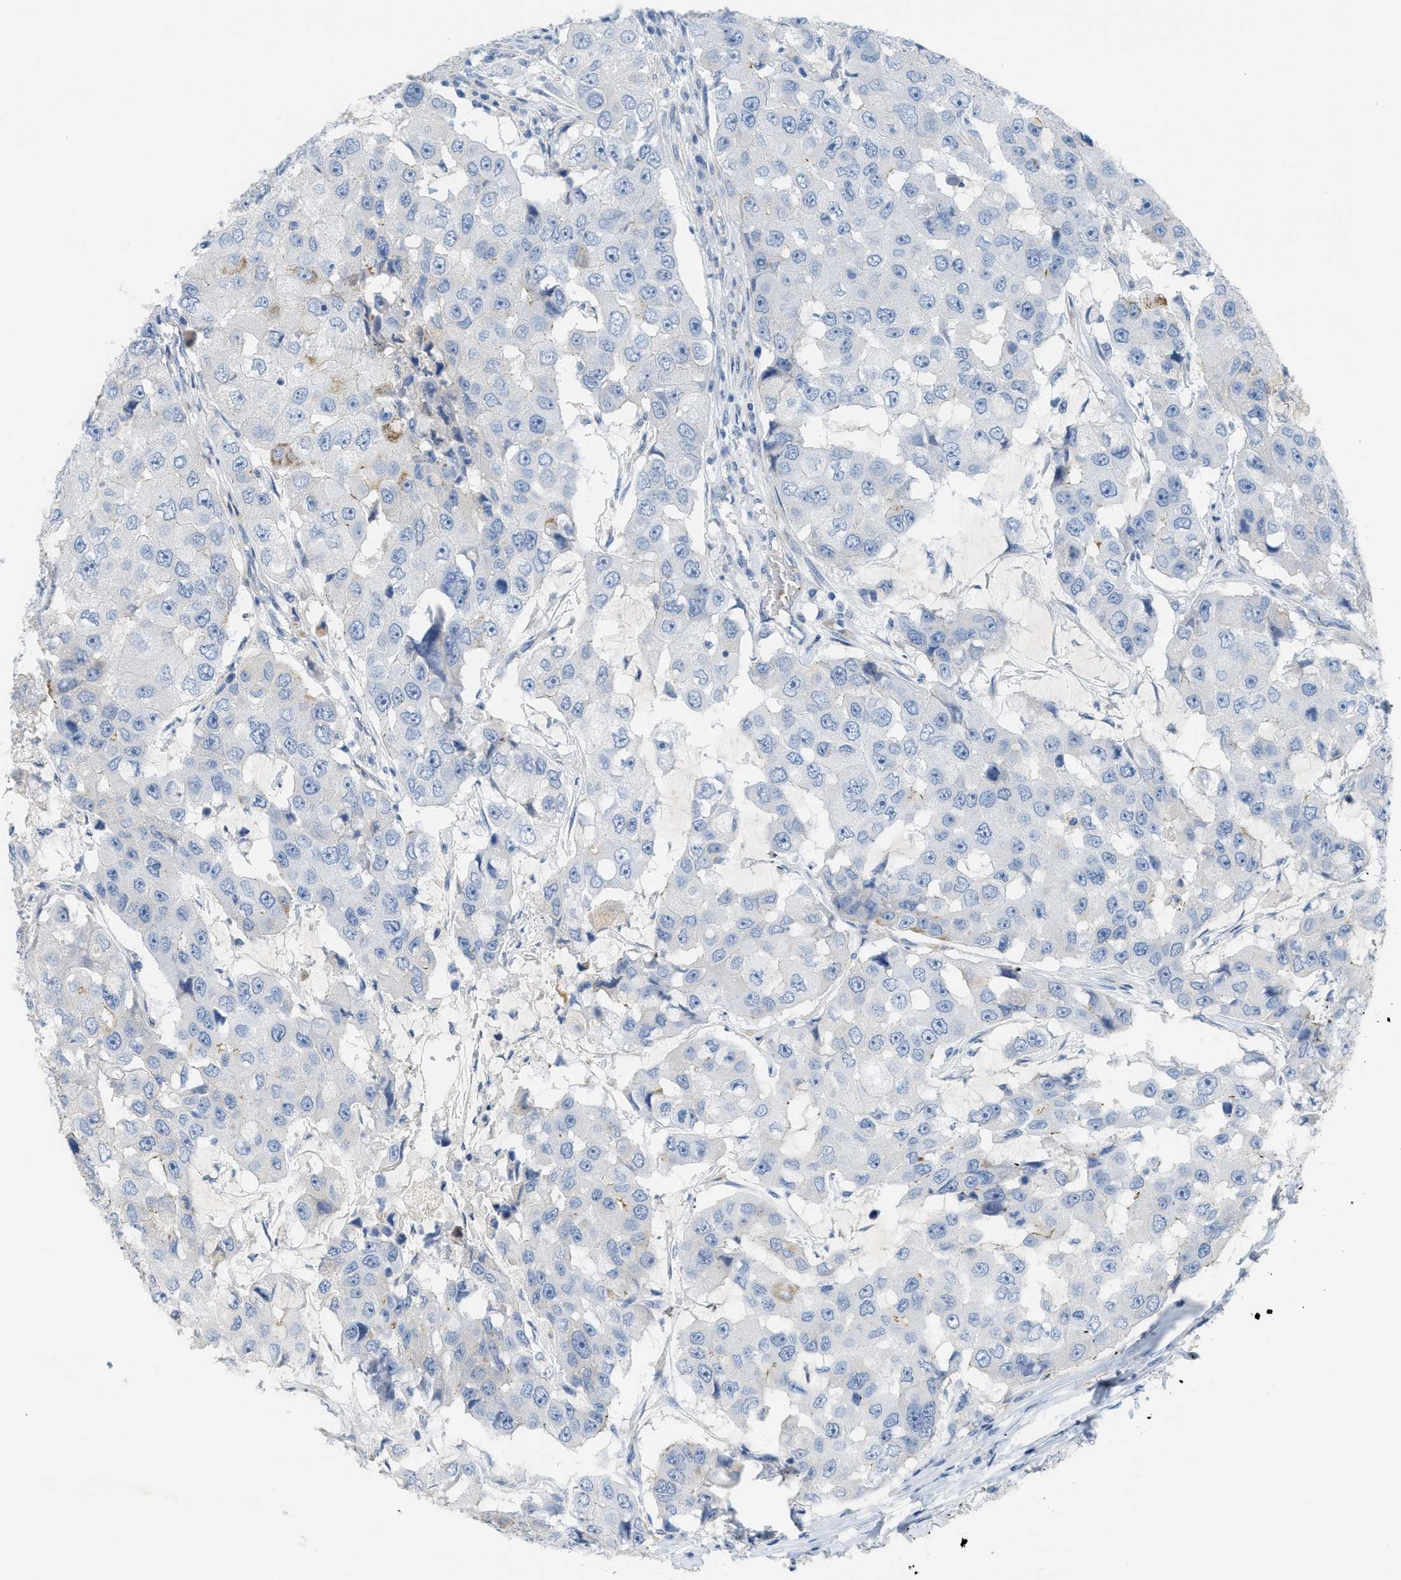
{"staining": {"intensity": "weak", "quantity": "<25%", "location": "cytoplasmic/membranous"}, "tissue": "breast cancer", "cell_type": "Tumor cells", "image_type": "cancer", "snomed": [{"axis": "morphology", "description": "Duct carcinoma"}, {"axis": "topography", "description": "Breast"}], "caption": "A photomicrograph of breast infiltrating ductal carcinoma stained for a protein shows no brown staining in tumor cells.", "gene": "CRB3", "patient": {"sex": "female", "age": 27}}